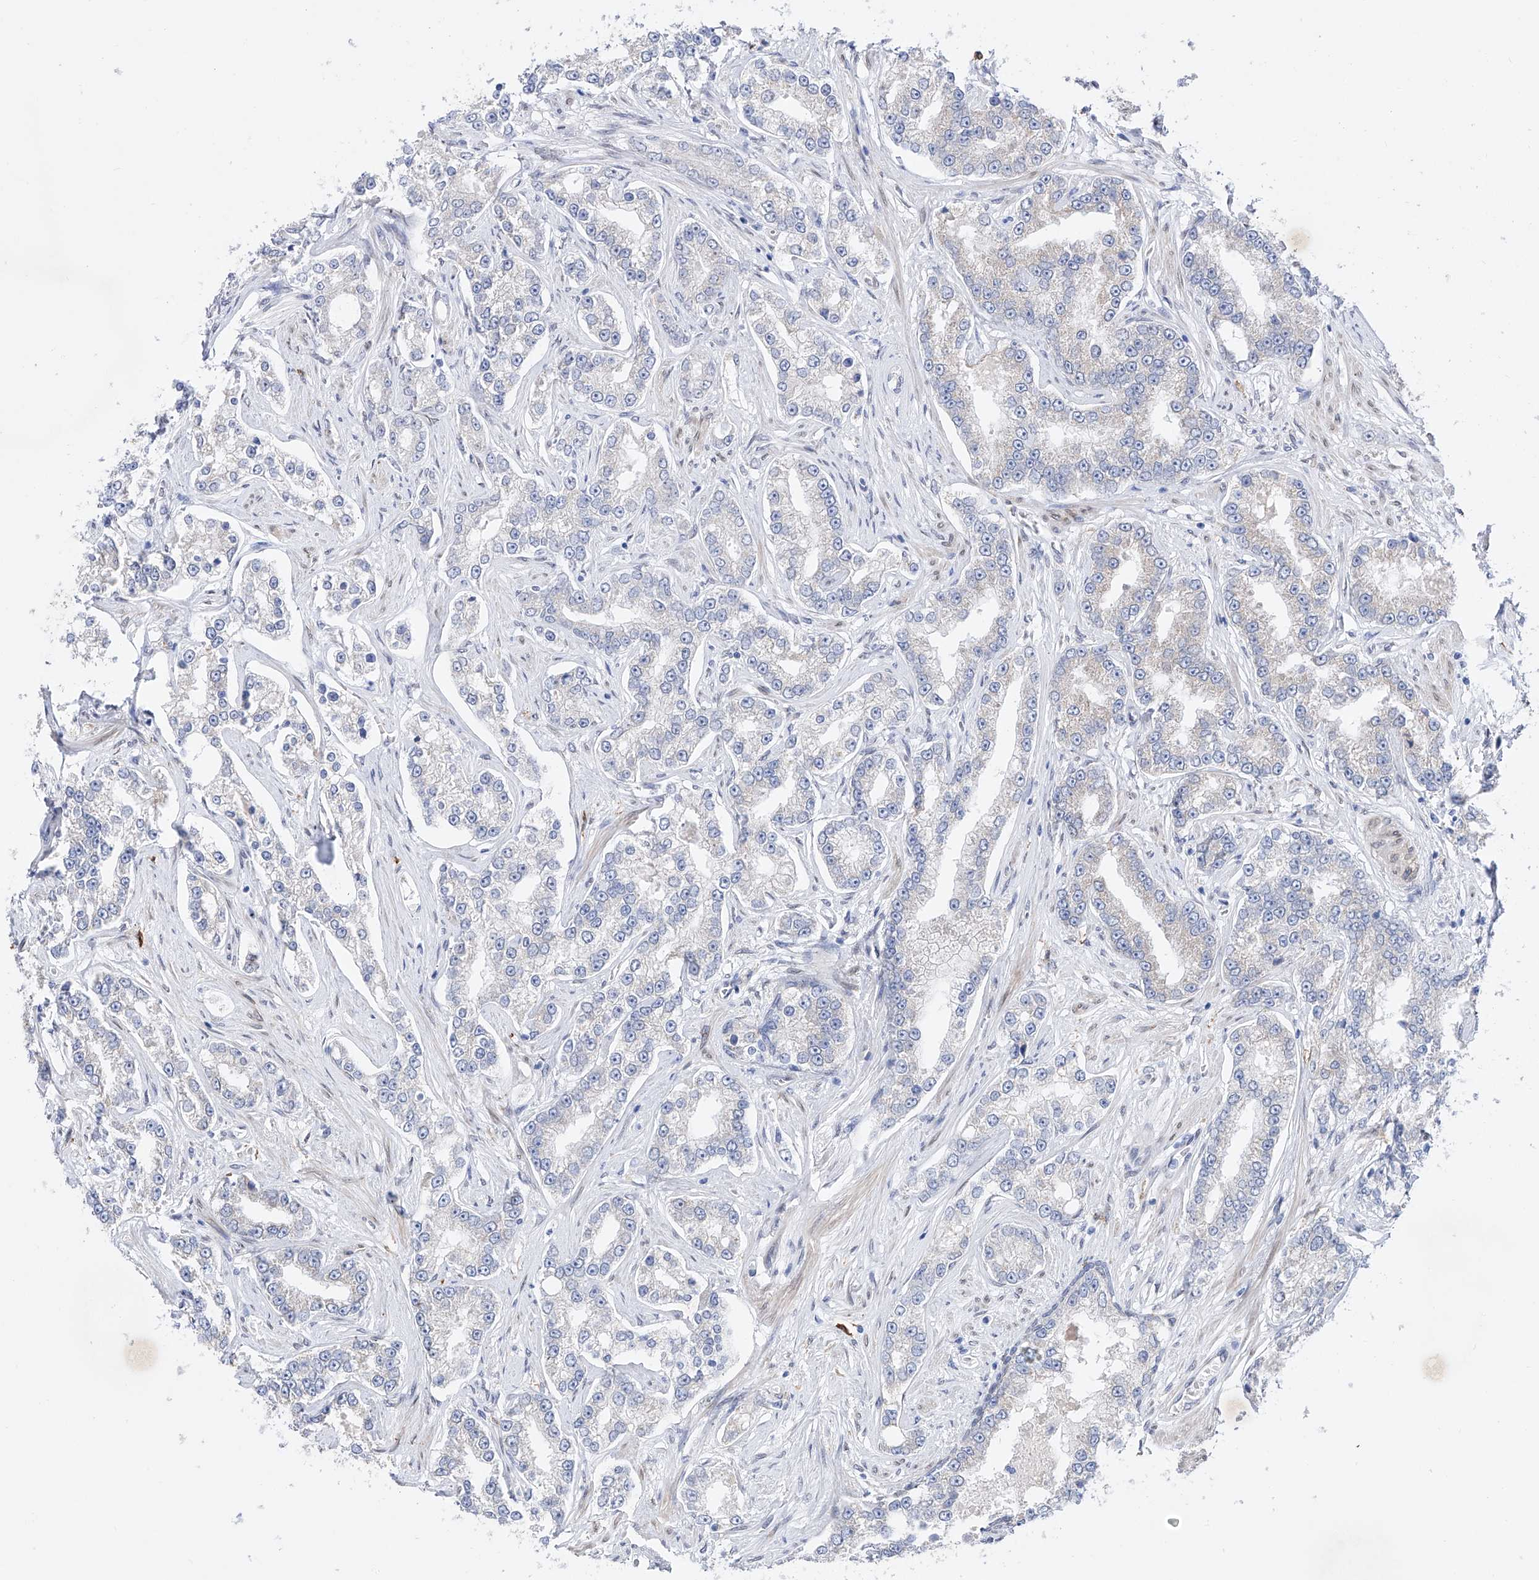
{"staining": {"intensity": "negative", "quantity": "none", "location": "none"}, "tissue": "prostate cancer", "cell_type": "Tumor cells", "image_type": "cancer", "snomed": [{"axis": "morphology", "description": "Normal tissue, NOS"}, {"axis": "morphology", "description": "Adenocarcinoma, High grade"}, {"axis": "topography", "description": "Prostate"}], "caption": "Human adenocarcinoma (high-grade) (prostate) stained for a protein using immunohistochemistry (IHC) exhibits no staining in tumor cells.", "gene": "LCLAT1", "patient": {"sex": "male", "age": 83}}